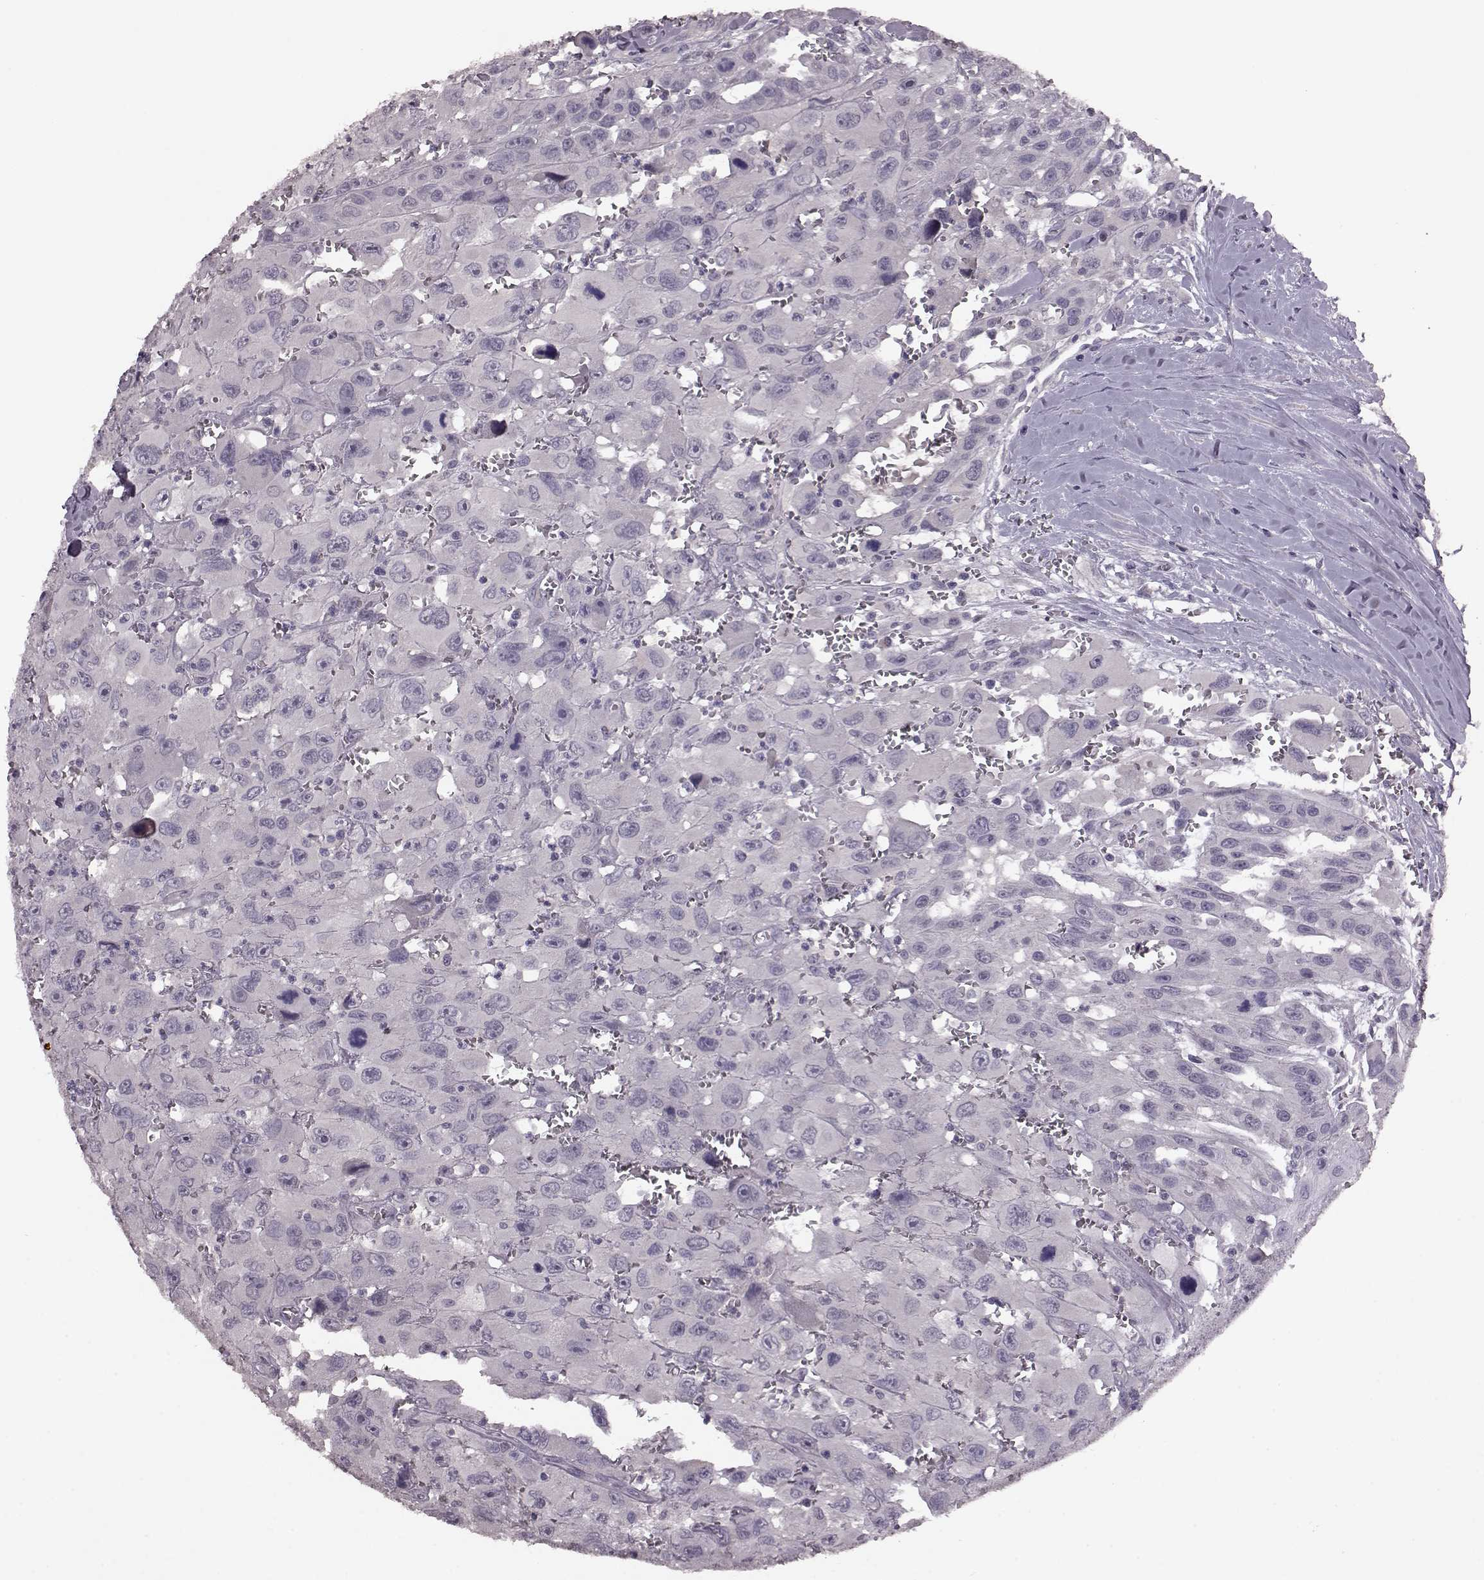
{"staining": {"intensity": "negative", "quantity": "none", "location": "none"}, "tissue": "head and neck cancer", "cell_type": "Tumor cells", "image_type": "cancer", "snomed": [{"axis": "morphology", "description": "Squamous cell carcinoma, NOS"}, {"axis": "morphology", "description": "Squamous cell carcinoma, metastatic, NOS"}, {"axis": "topography", "description": "Oral tissue"}, {"axis": "topography", "description": "Head-Neck"}], "caption": "Tumor cells are negative for protein expression in human head and neck cancer (squamous cell carcinoma).", "gene": "SLC52A3", "patient": {"sex": "female", "age": 85}}